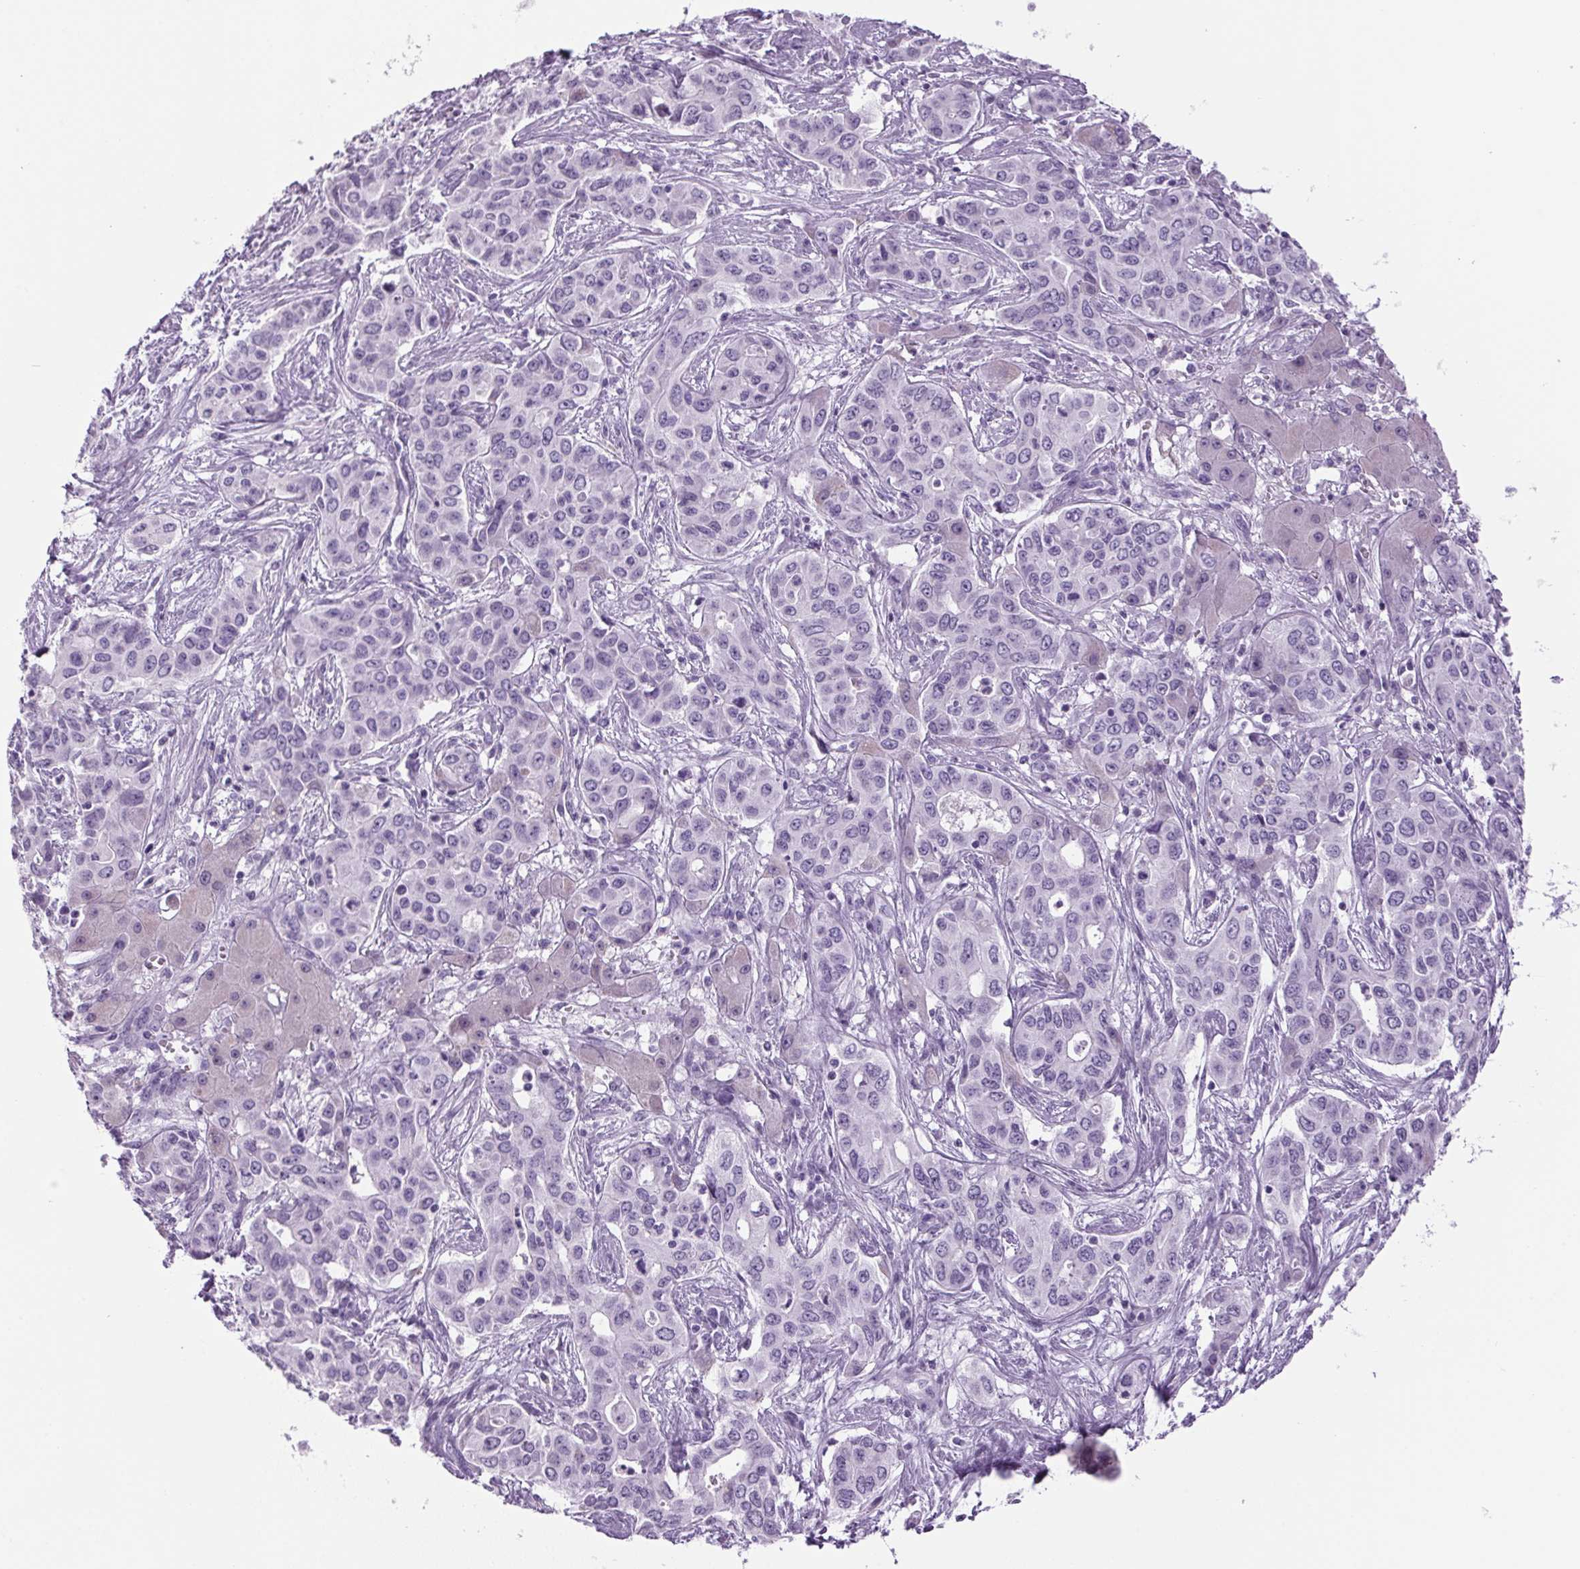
{"staining": {"intensity": "negative", "quantity": "none", "location": "none"}, "tissue": "liver cancer", "cell_type": "Tumor cells", "image_type": "cancer", "snomed": [{"axis": "morphology", "description": "Cholangiocarcinoma"}, {"axis": "topography", "description": "Liver"}], "caption": "Immunohistochemical staining of liver cholangiocarcinoma exhibits no significant positivity in tumor cells.", "gene": "PPP1R1A", "patient": {"sex": "female", "age": 65}}